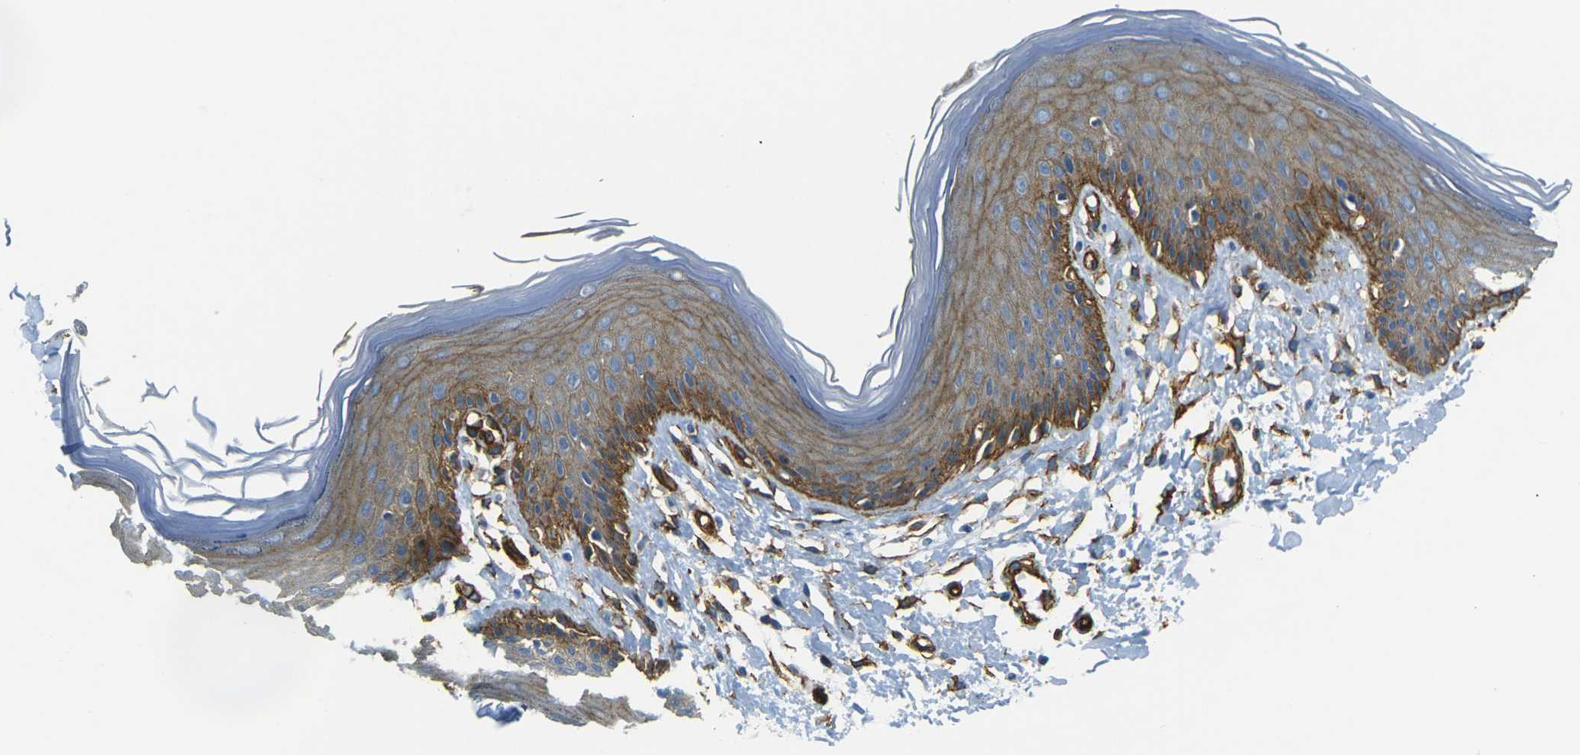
{"staining": {"intensity": "moderate", "quantity": "25%-75%", "location": "cytoplasmic/membranous"}, "tissue": "skin", "cell_type": "Epidermal cells", "image_type": "normal", "snomed": [{"axis": "morphology", "description": "Normal tissue, NOS"}, {"axis": "topography", "description": "Vulva"}], "caption": "A micrograph of human skin stained for a protein shows moderate cytoplasmic/membranous brown staining in epidermal cells. The staining was performed using DAB (3,3'-diaminobenzidine) to visualize the protein expression in brown, while the nuclei were stained in blue with hematoxylin (Magnification: 20x).", "gene": "EPHA7", "patient": {"sex": "female", "age": 73}}